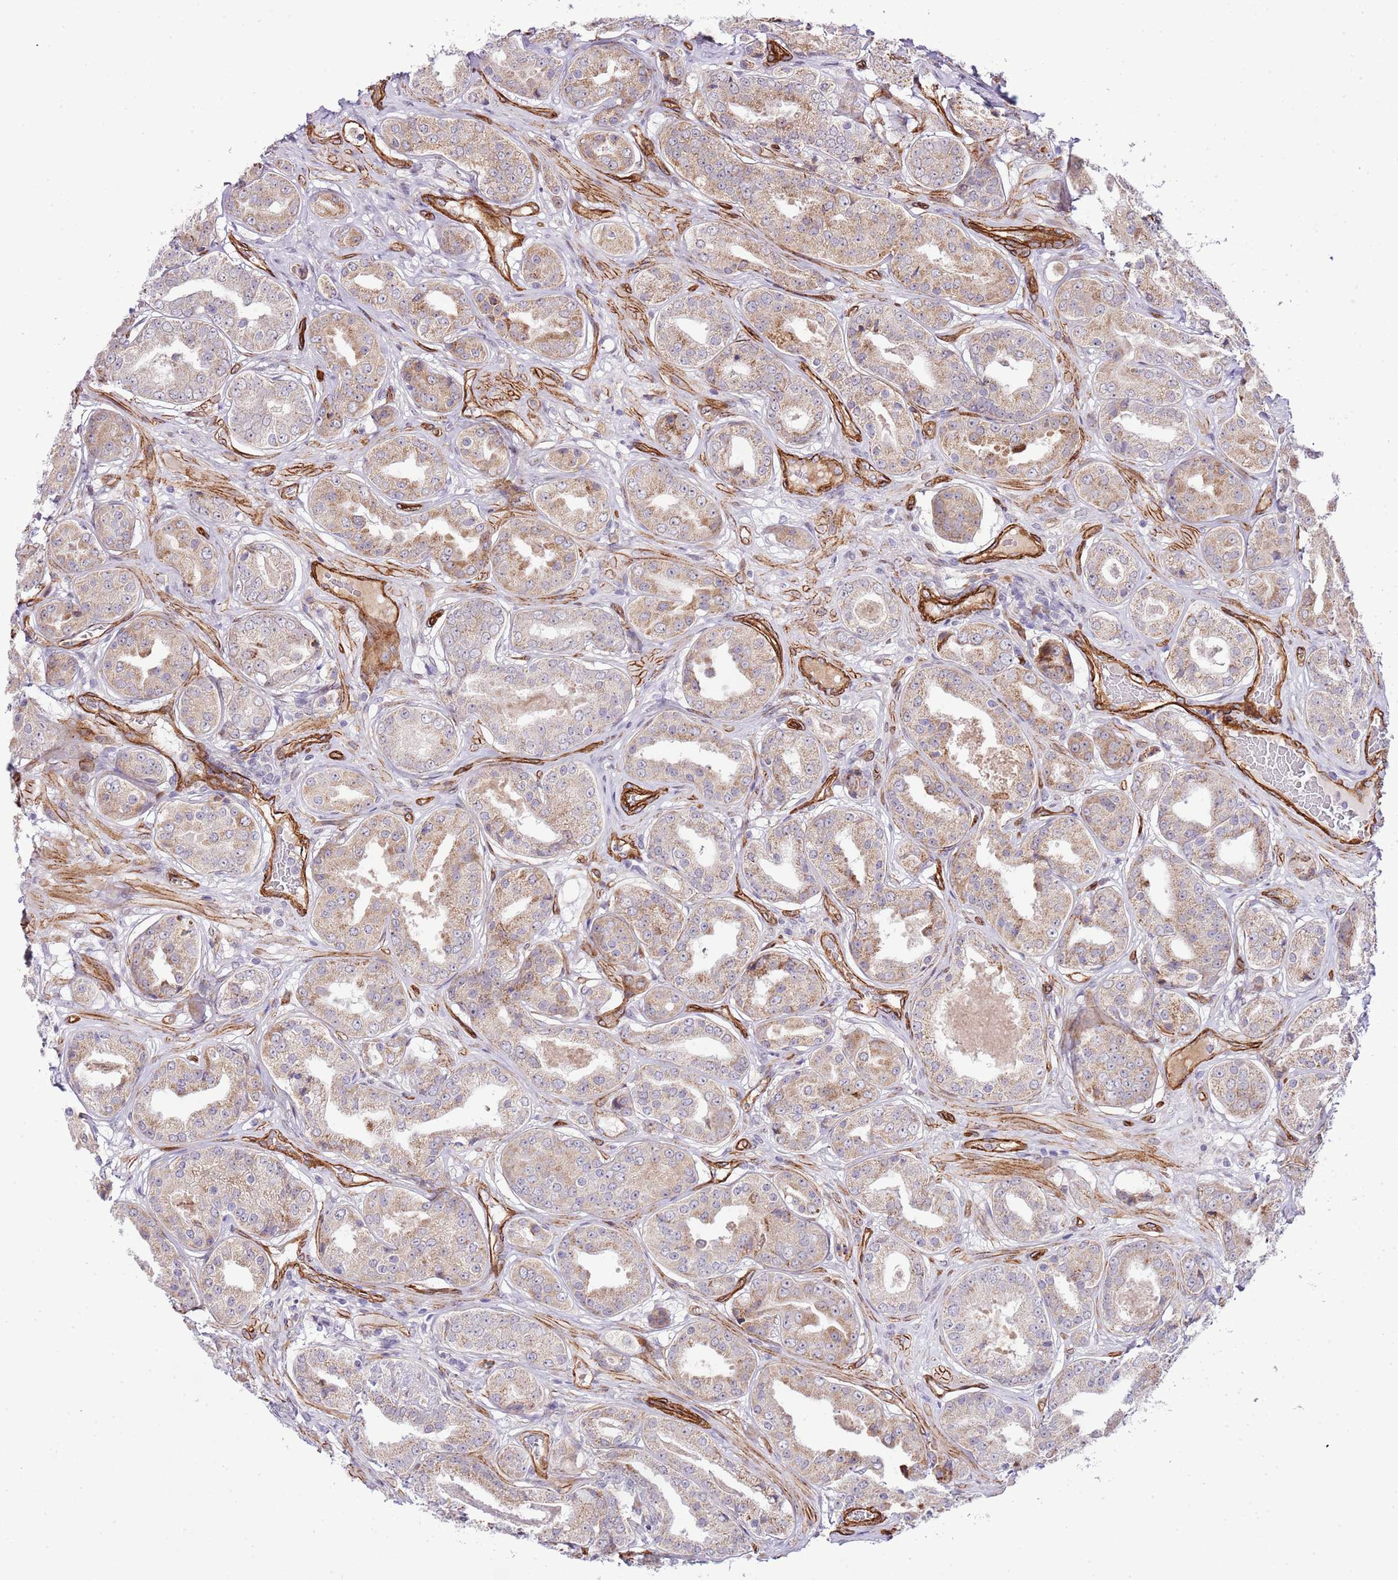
{"staining": {"intensity": "moderate", "quantity": ">75%", "location": "cytoplasmic/membranous"}, "tissue": "prostate cancer", "cell_type": "Tumor cells", "image_type": "cancer", "snomed": [{"axis": "morphology", "description": "Adenocarcinoma, High grade"}, {"axis": "topography", "description": "Prostate"}], "caption": "This photomicrograph reveals adenocarcinoma (high-grade) (prostate) stained with immunohistochemistry (IHC) to label a protein in brown. The cytoplasmic/membranous of tumor cells show moderate positivity for the protein. Nuclei are counter-stained blue.", "gene": "NEK3", "patient": {"sex": "male", "age": 63}}